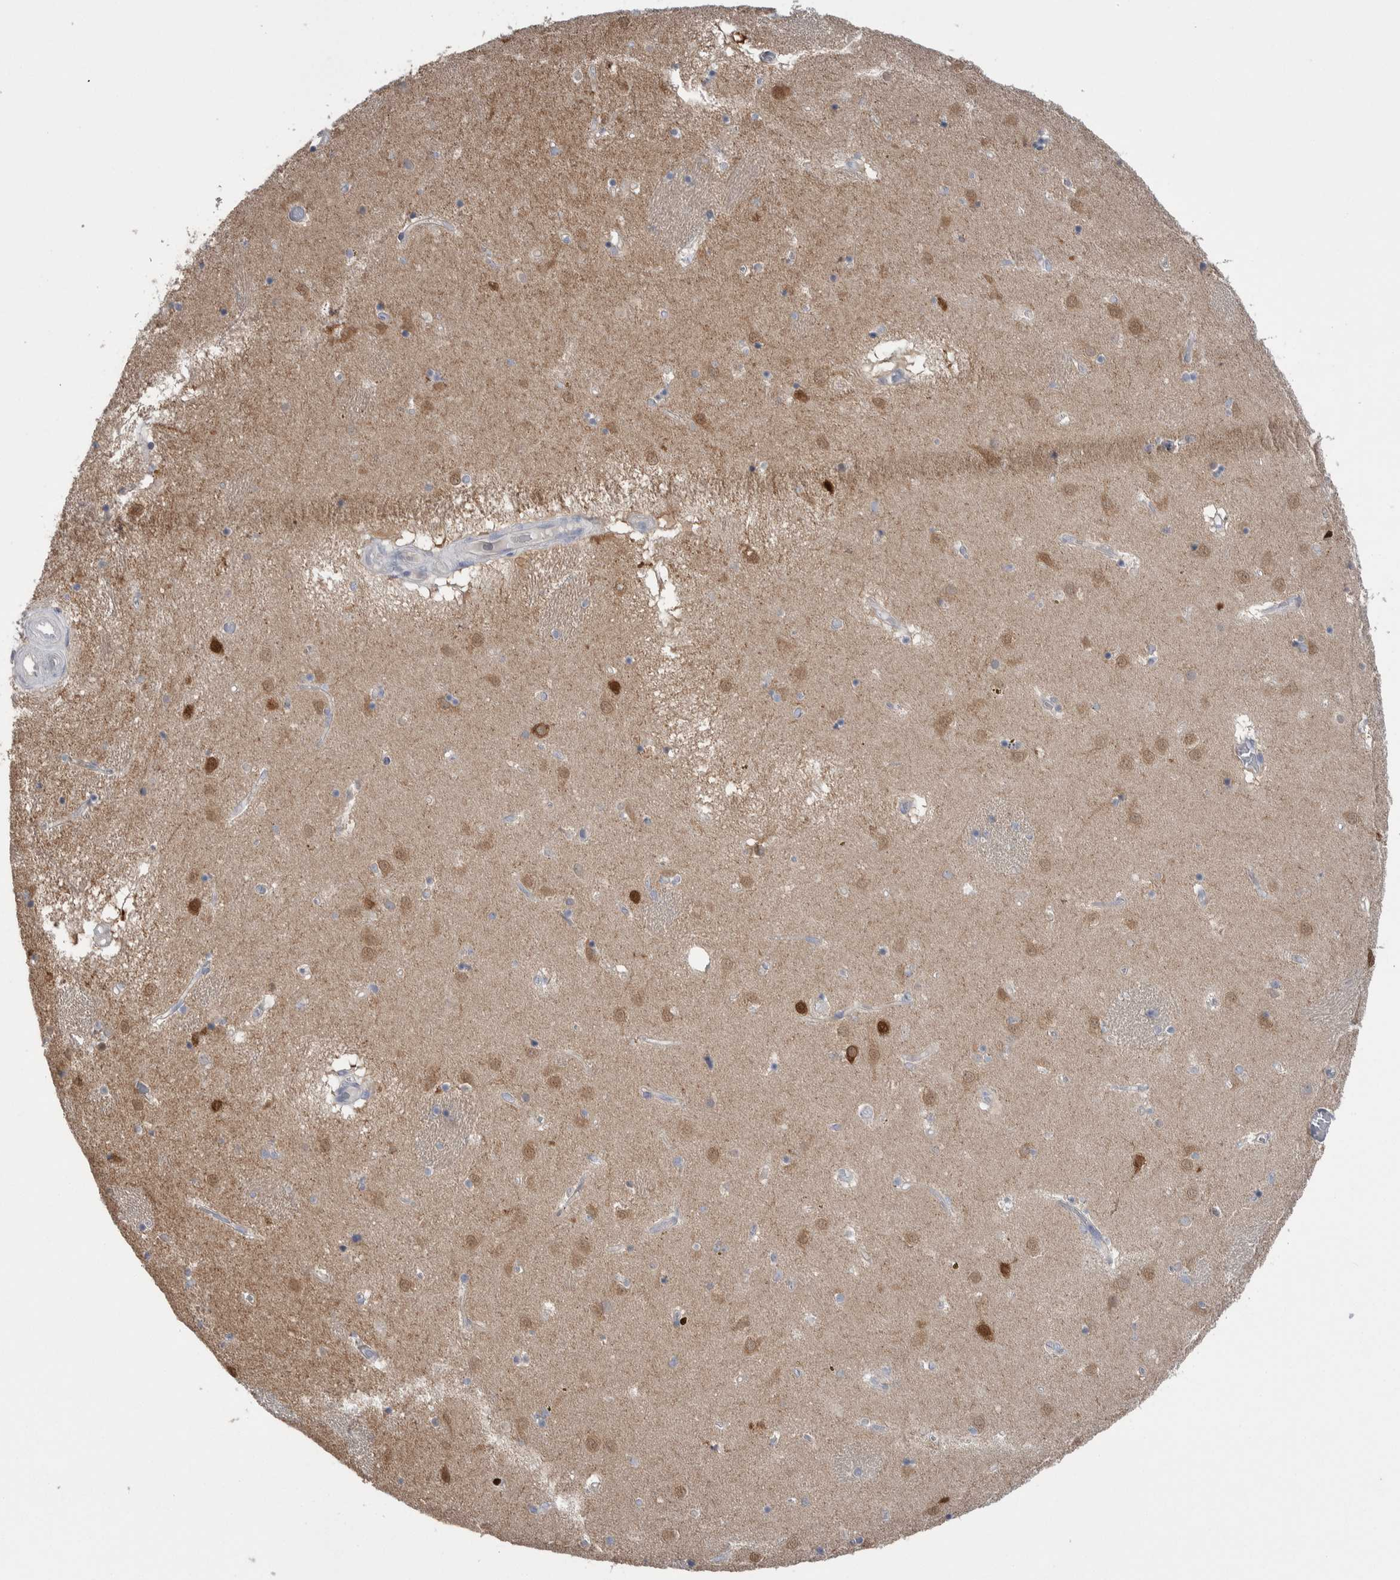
{"staining": {"intensity": "weak", "quantity": "25%-75%", "location": "nuclear"}, "tissue": "caudate", "cell_type": "Glial cells", "image_type": "normal", "snomed": [{"axis": "morphology", "description": "Normal tissue, NOS"}, {"axis": "topography", "description": "Lateral ventricle wall"}], "caption": "Protein analysis of benign caudate exhibits weak nuclear expression in about 25%-75% of glial cells. (brown staining indicates protein expression, while blue staining denotes nuclei).", "gene": "GPHN", "patient": {"sex": "male", "age": 70}}